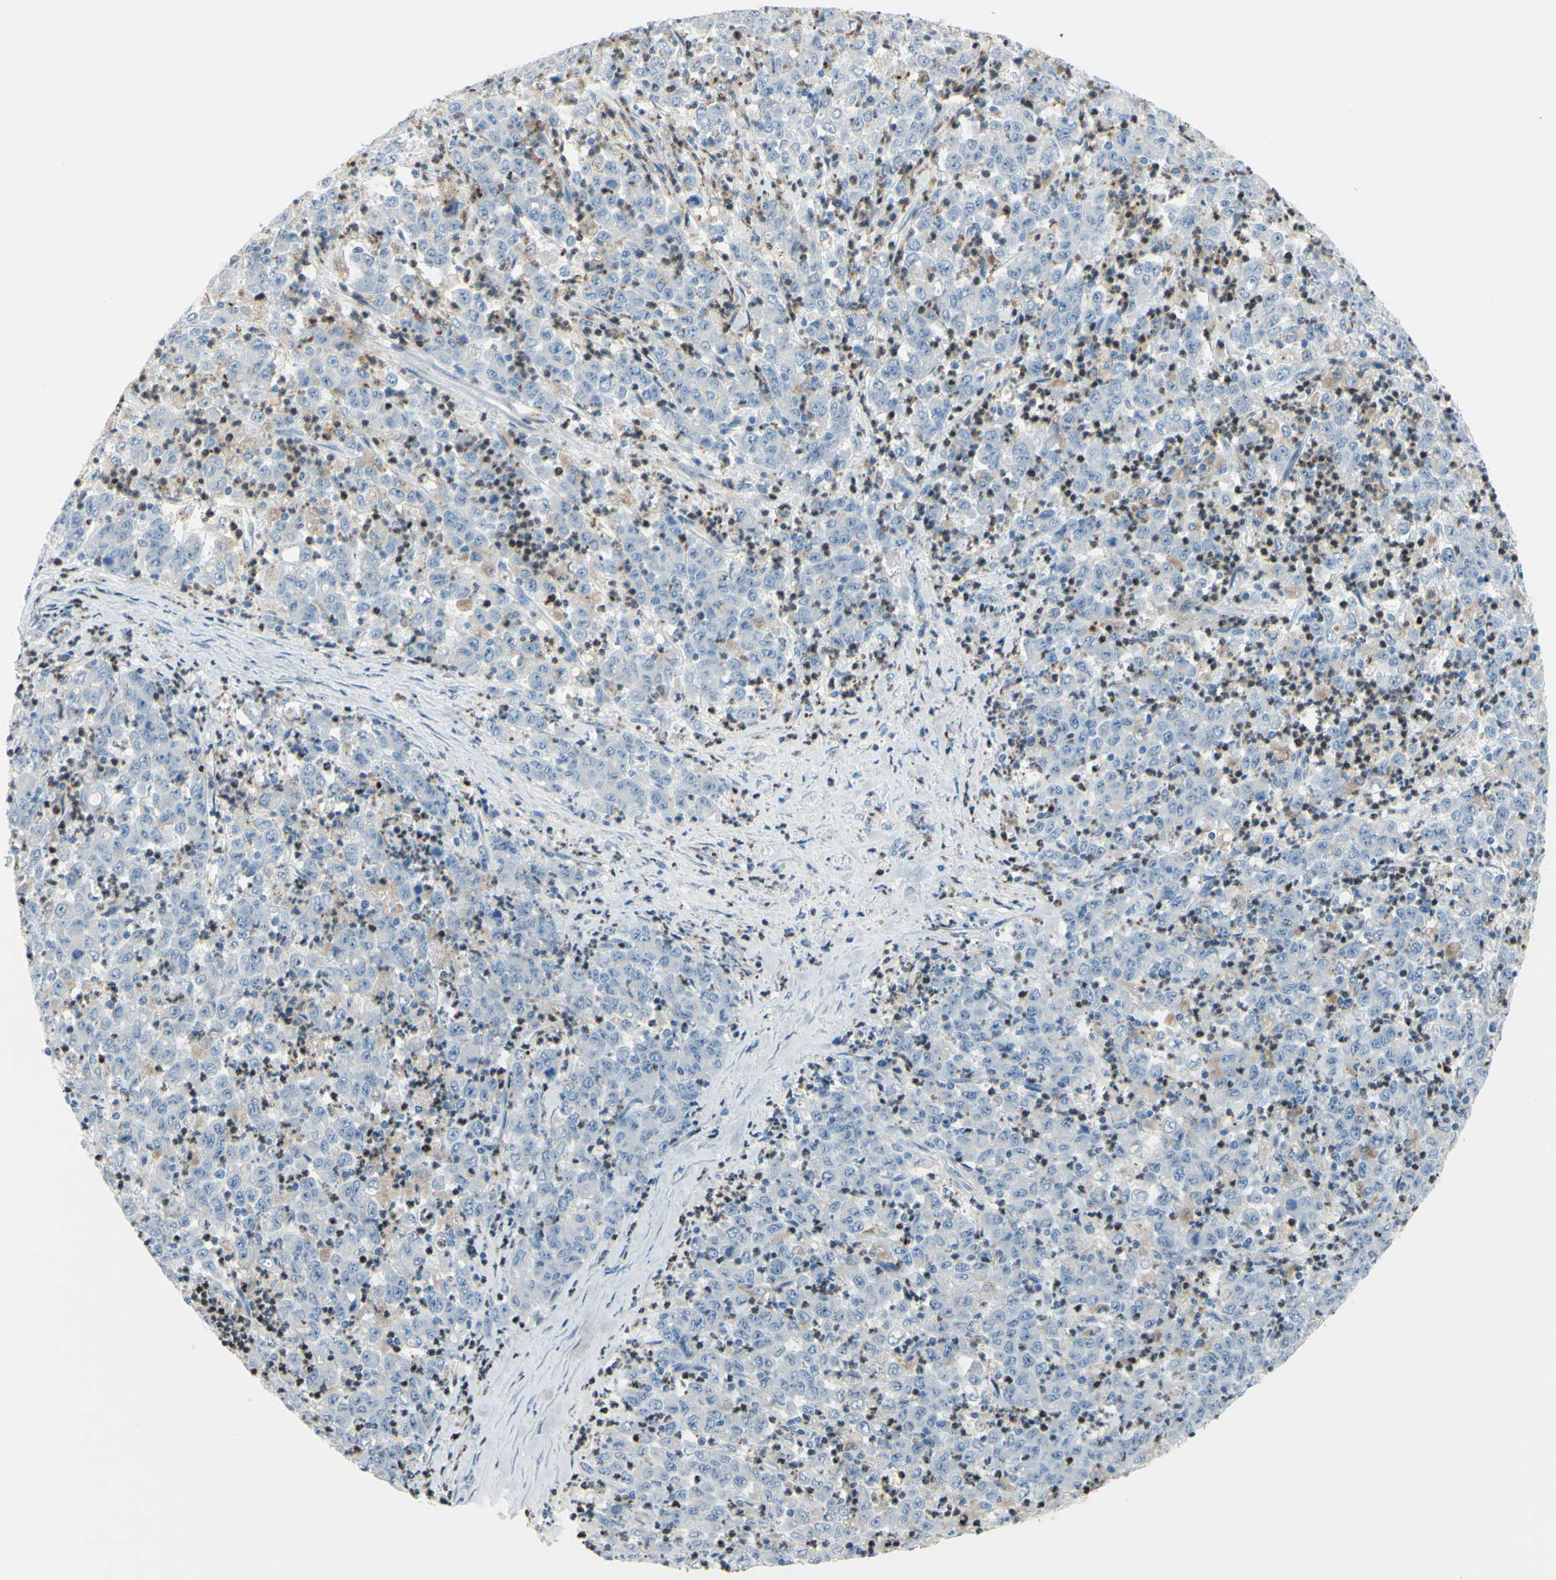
{"staining": {"intensity": "weak", "quantity": "<25%", "location": "cytoplasmic/membranous"}, "tissue": "stomach cancer", "cell_type": "Tumor cells", "image_type": "cancer", "snomed": [{"axis": "morphology", "description": "Adenocarcinoma, NOS"}, {"axis": "topography", "description": "Stomach, lower"}], "caption": "Tumor cells are negative for protein expression in human stomach cancer.", "gene": "ZNF557", "patient": {"sex": "female", "age": 71}}